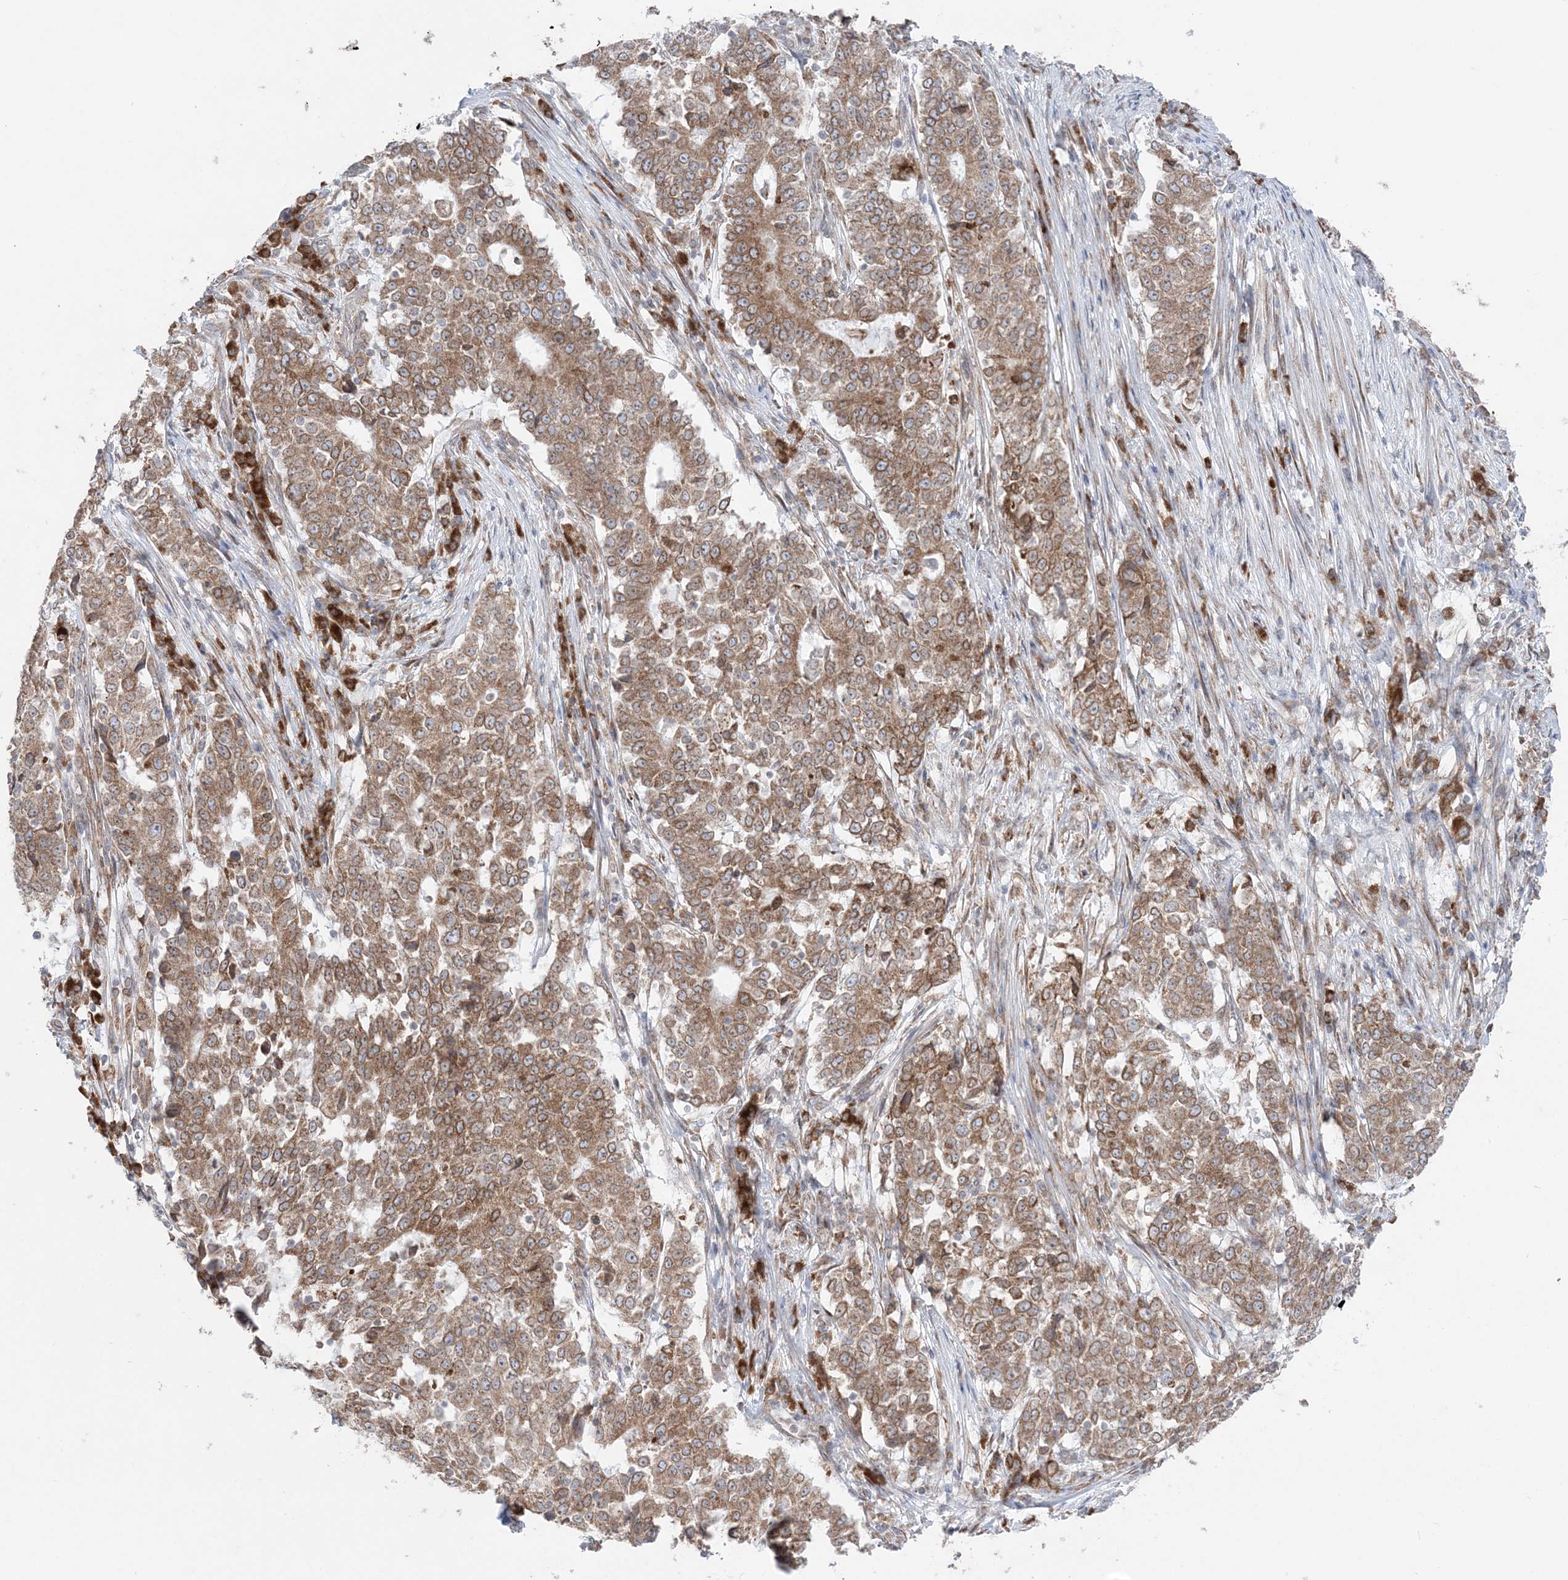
{"staining": {"intensity": "moderate", "quantity": ">75%", "location": "cytoplasmic/membranous"}, "tissue": "stomach cancer", "cell_type": "Tumor cells", "image_type": "cancer", "snomed": [{"axis": "morphology", "description": "Adenocarcinoma, NOS"}, {"axis": "topography", "description": "Stomach"}], "caption": "This histopathology image exhibits stomach cancer stained with IHC to label a protein in brown. The cytoplasmic/membranous of tumor cells show moderate positivity for the protein. Nuclei are counter-stained blue.", "gene": "TMED10", "patient": {"sex": "male", "age": 59}}